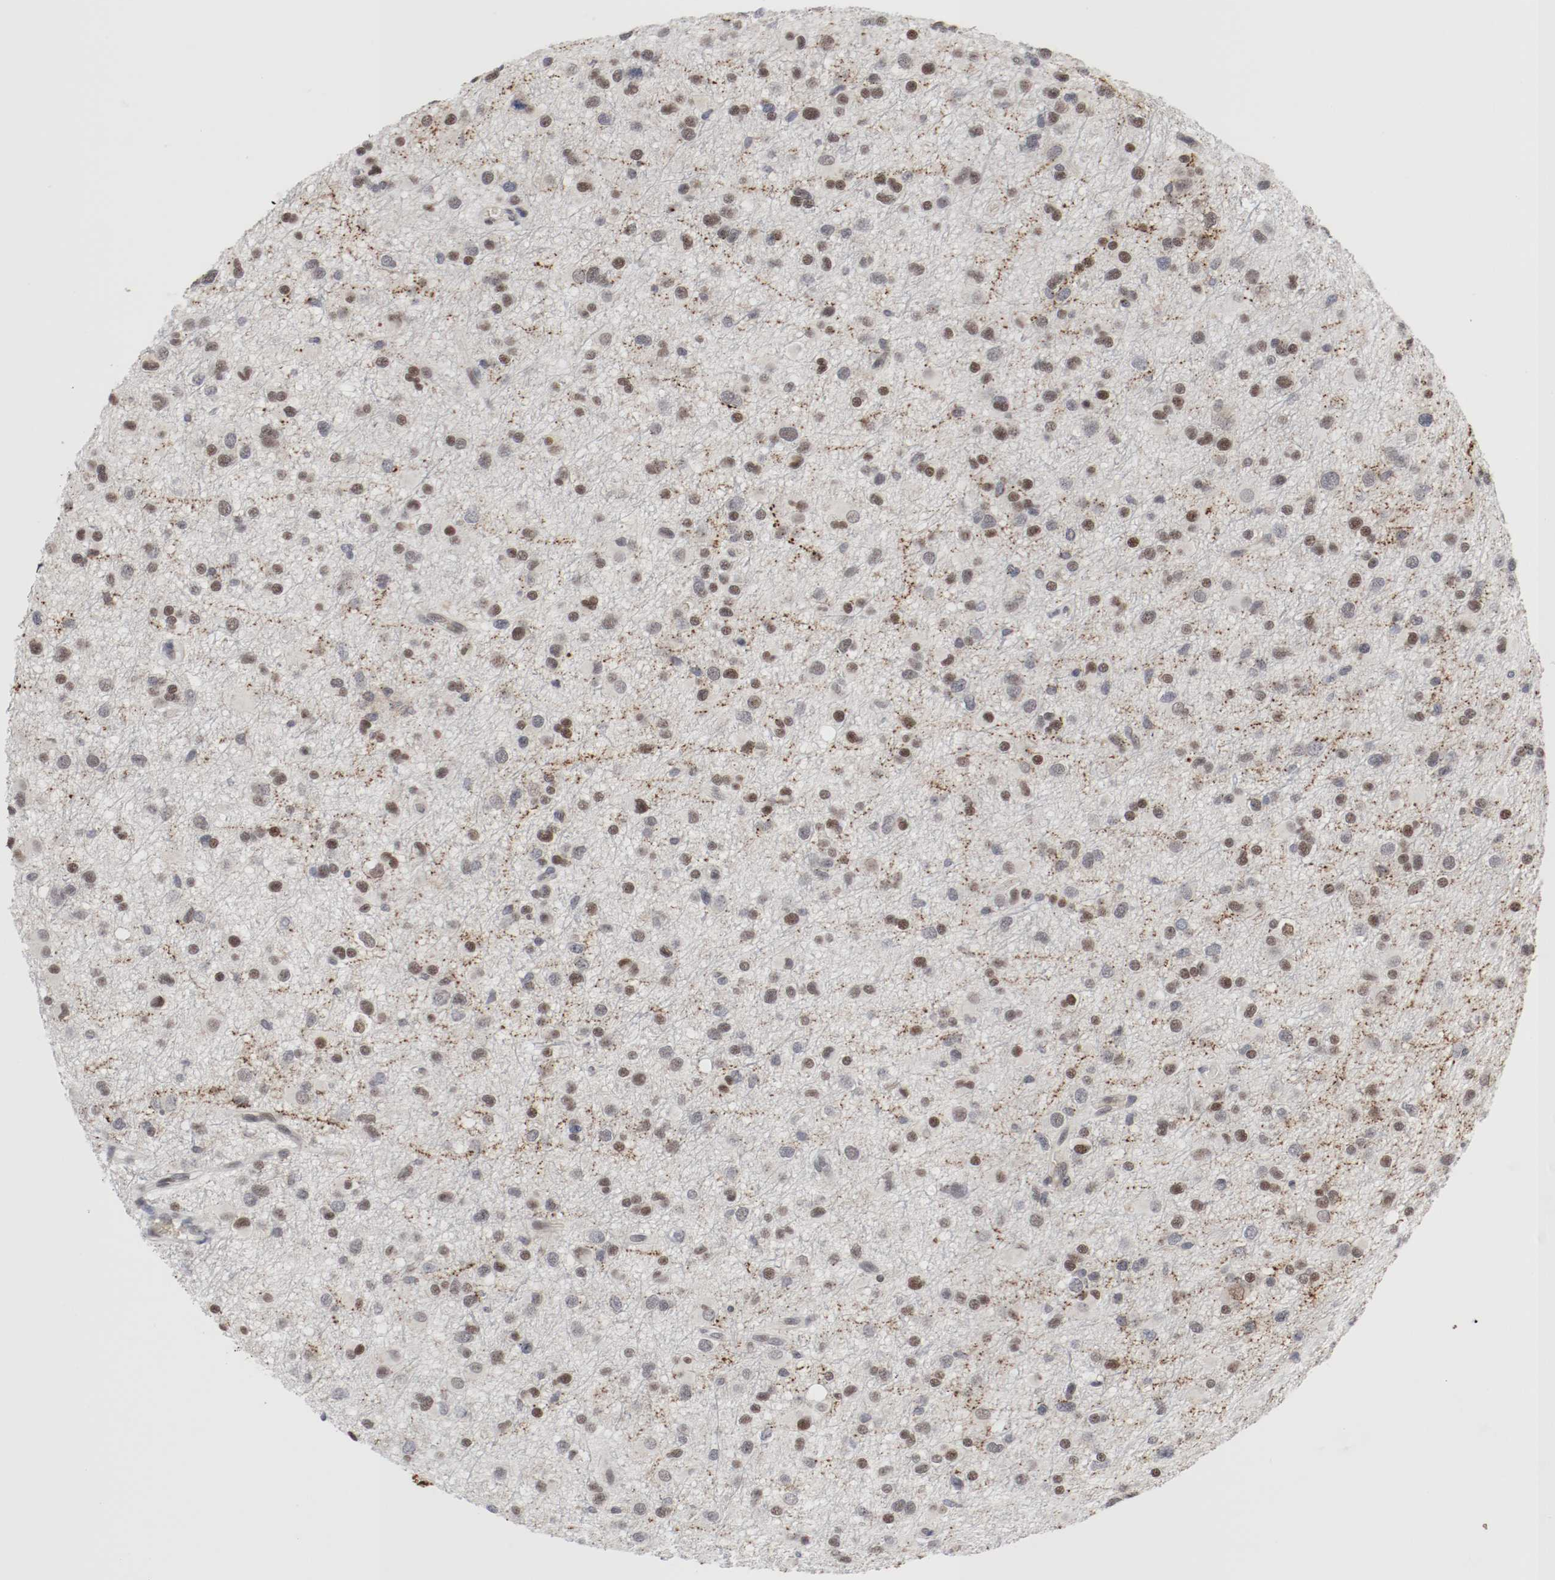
{"staining": {"intensity": "weak", "quantity": "25%-75%", "location": "nuclear"}, "tissue": "glioma", "cell_type": "Tumor cells", "image_type": "cancer", "snomed": [{"axis": "morphology", "description": "Glioma, malignant, Low grade"}, {"axis": "topography", "description": "Brain"}], "caption": "A low amount of weak nuclear staining is seen in about 25%-75% of tumor cells in glioma tissue.", "gene": "JUND", "patient": {"sex": "male", "age": 42}}